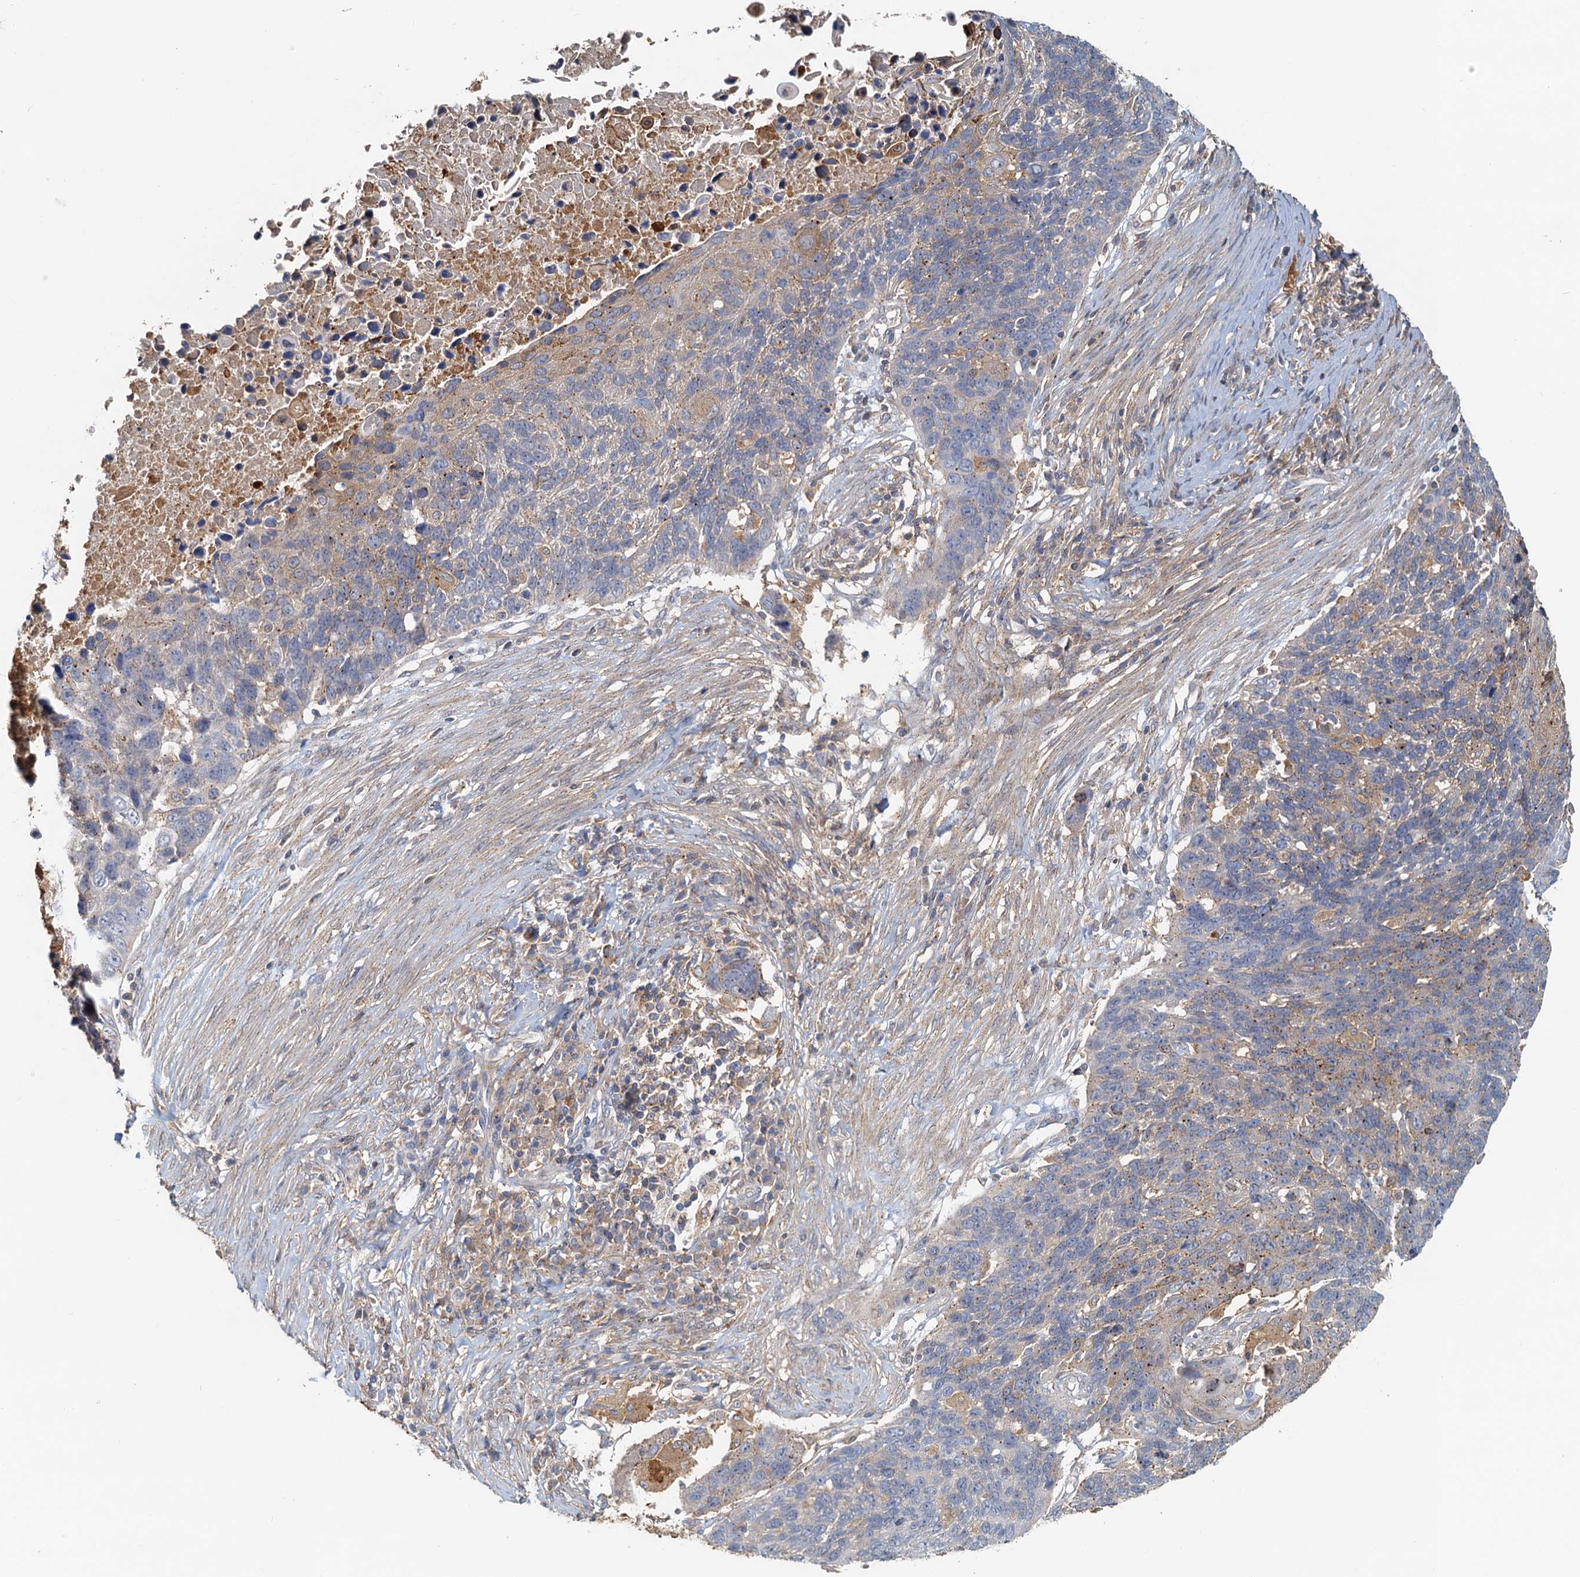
{"staining": {"intensity": "weak", "quantity": "<25%", "location": "cytoplasmic/membranous"}, "tissue": "lung cancer", "cell_type": "Tumor cells", "image_type": "cancer", "snomed": [{"axis": "morphology", "description": "Normal tissue, NOS"}, {"axis": "morphology", "description": "Squamous cell carcinoma, NOS"}, {"axis": "topography", "description": "Lymph node"}, {"axis": "topography", "description": "Lung"}], "caption": "A photomicrograph of lung cancer (squamous cell carcinoma) stained for a protein reveals no brown staining in tumor cells.", "gene": "TOLLIP", "patient": {"sex": "male", "age": 66}}